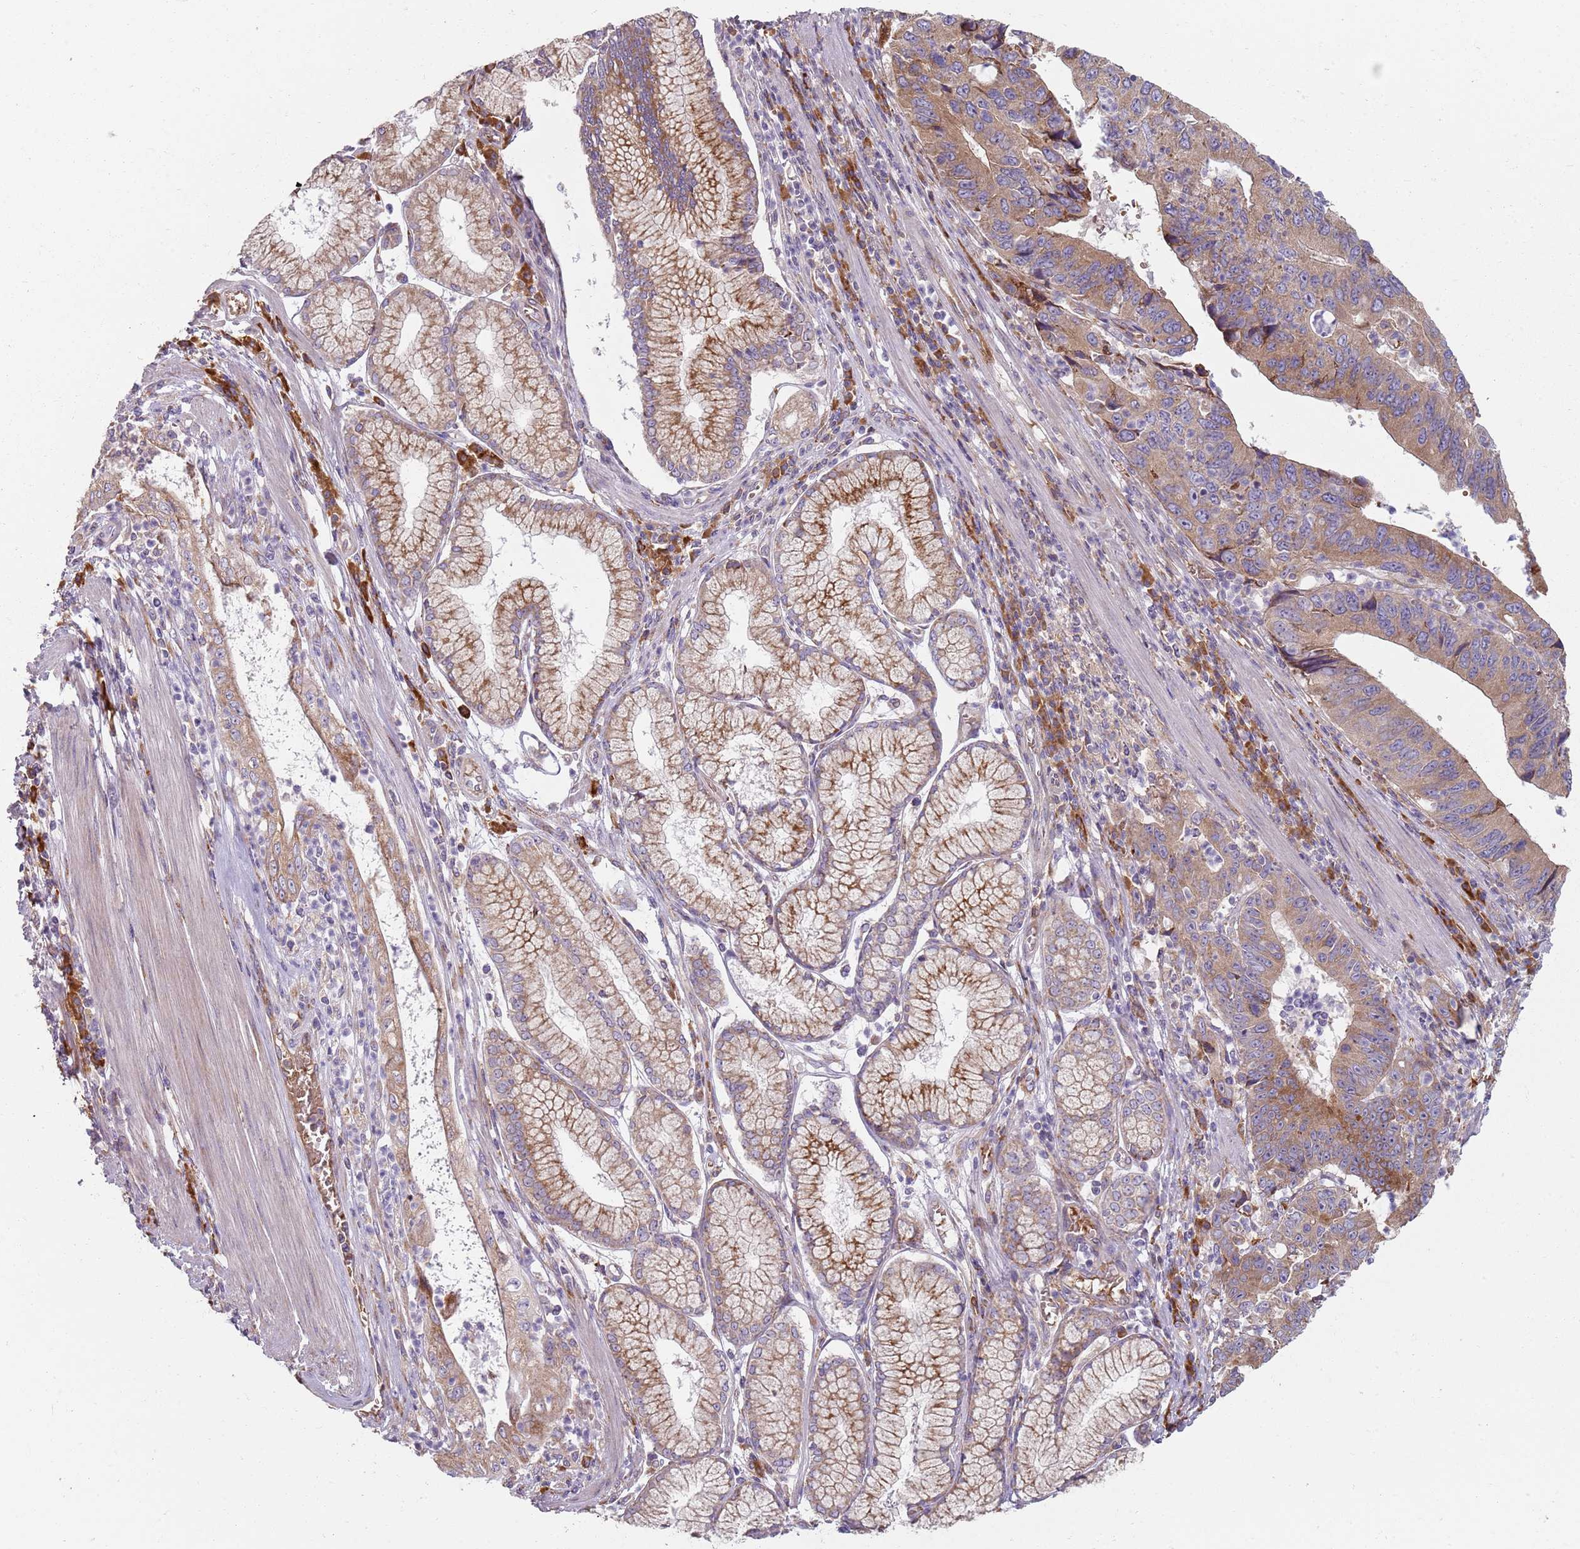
{"staining": {"intensity": "moderate", "quantity": ">75%", "location": "cytoplasmic/membranous"}, "tissue": "stomach cancer", "cell_type": "Tumor cells", "image_type": "cancer", "snomed": [{"axis": "morphology", "description": "Adenocarcinoma, NOS"}, {"axis": "topography", "description": "Stomach"}], "caption": "Immunohistochemical staining of human adenocarcinoma (stomach) shows medium levels of moderate cytoplasmic/membranous expression in approximately >75% of tumor cells.", "gene": "SPATA2", "patient": {"sex": "male", "age": 59}}